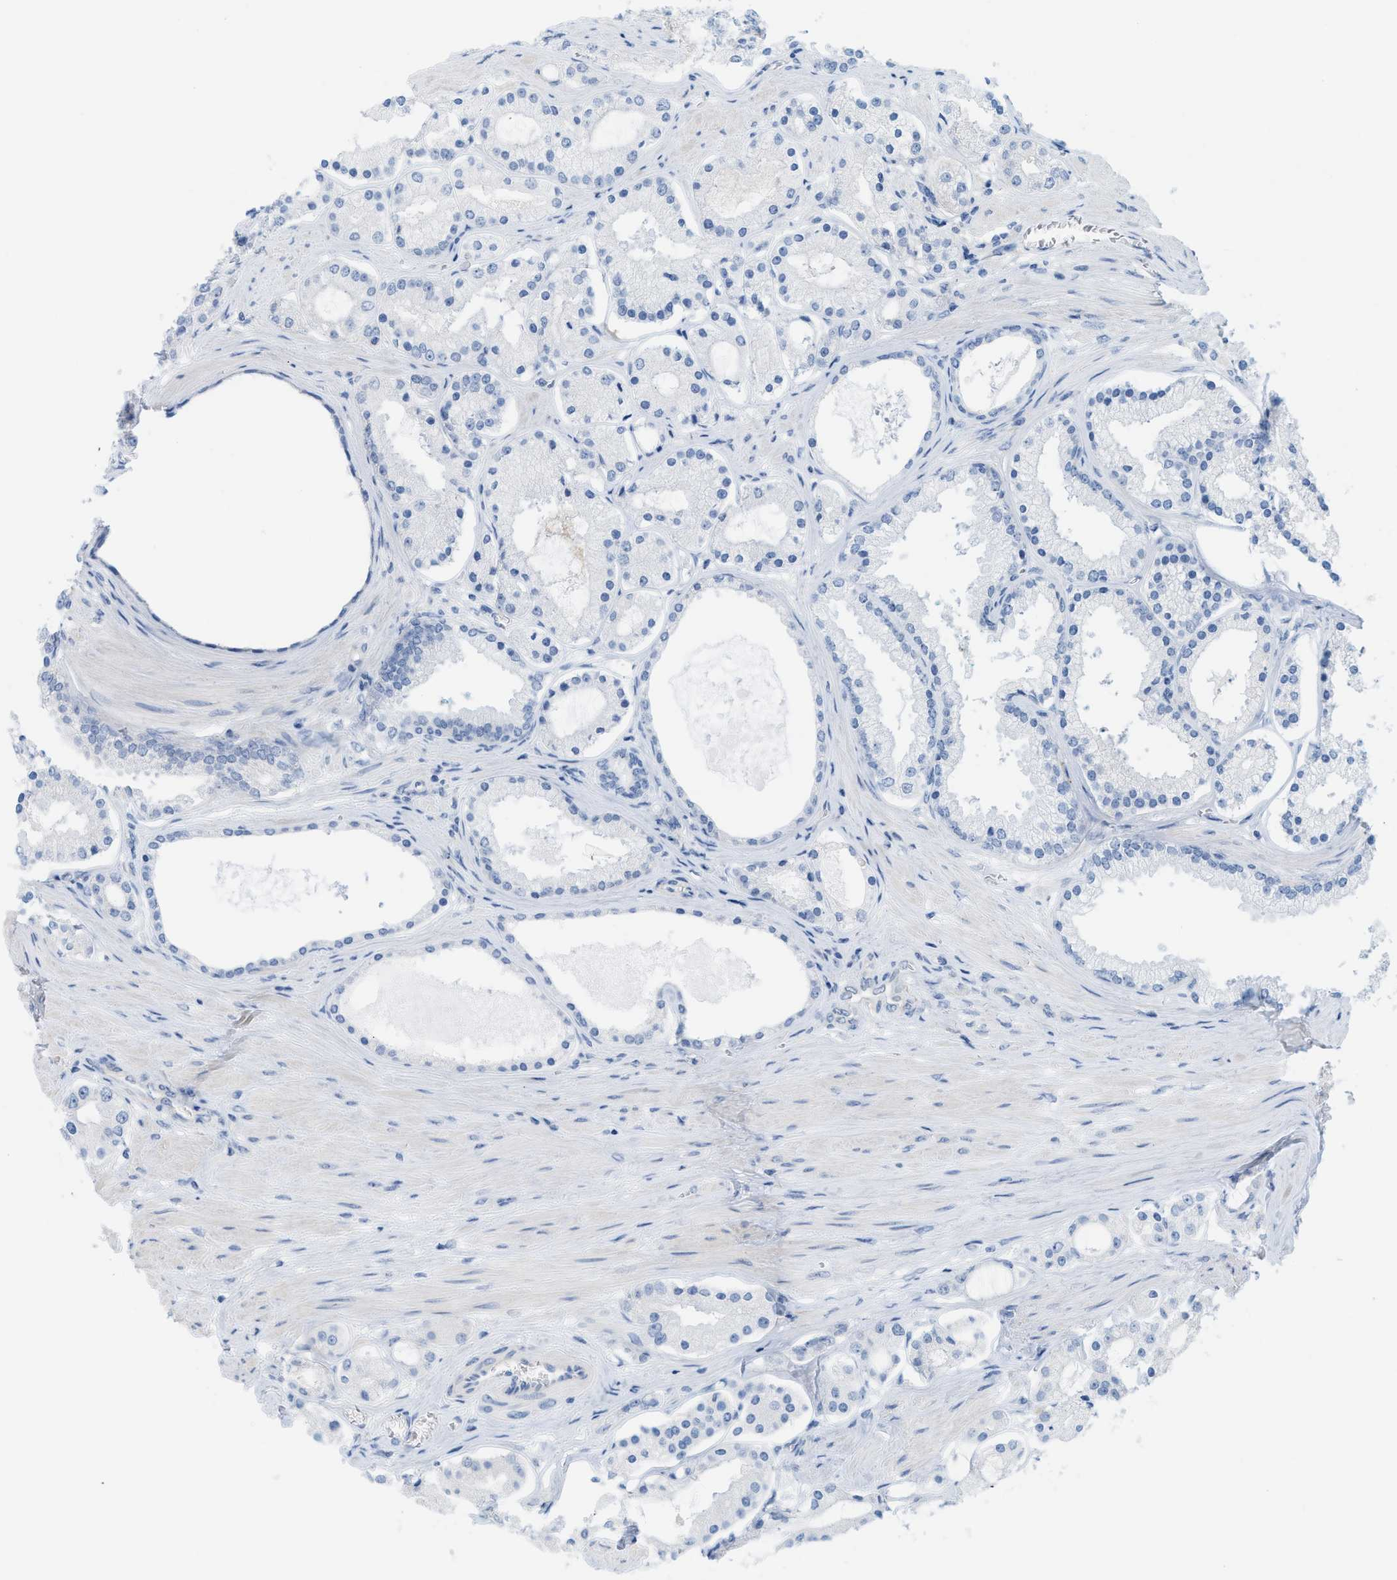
{"staining": {"intensity": "negative", "quantity": "none", "location": "none"}, "tissue": "prostate cancer", "cell_type": "Tumor cells", "image_type": "cancer", "snomed": [{"axis": "morphology", "description": "Adenocarcinoma, High grade"}, {"axis": "topography", "description": "Prostate"}], "caption": "DAB immunohistochemical staining of human prostate cancer shows no significant staining in tumor cells. (DAB IHC with hematoxylin counter stain).", "gene": "SLC3A2", "patient": {"sex": "male", "age": 66}}